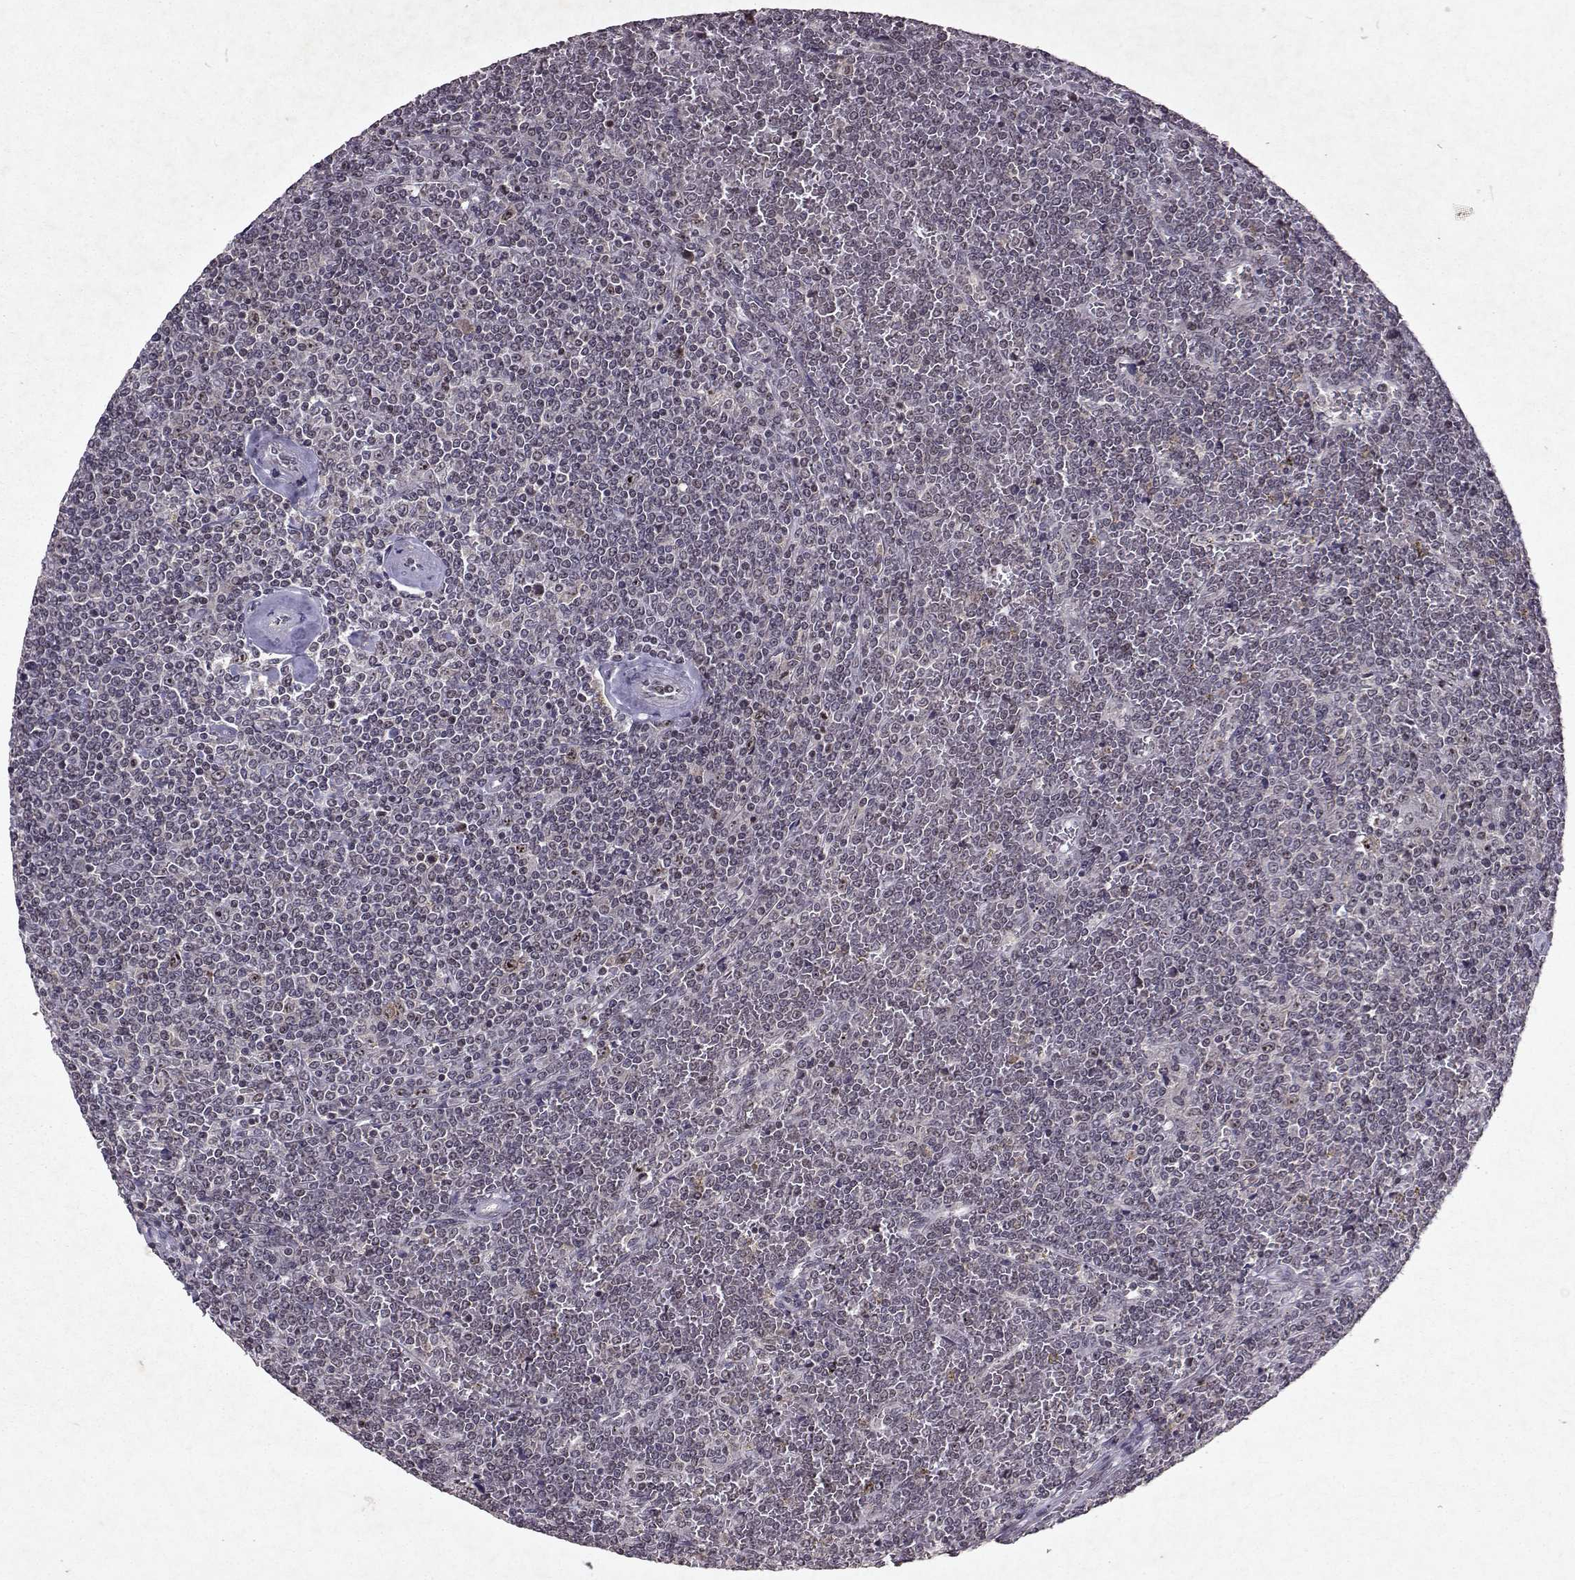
{"staining": {"intensity": "negative", "quantity": "none", "location": "none"}, "tissue": "lymphoma", "cell_type": "Tumor cells", "image_type": "cancer", "snomed": [{"axis": "morphology", "description": "Malignant lymphoma, non-Hodgkin's type, Low grade"}, {"axis": "topography", "description": "Spleen"}], "caption": "Tumor cells are negative for brown protein staining in lymphoma.", "gene": "DDX56", "patient": {"sex": "female", "age": 19}}